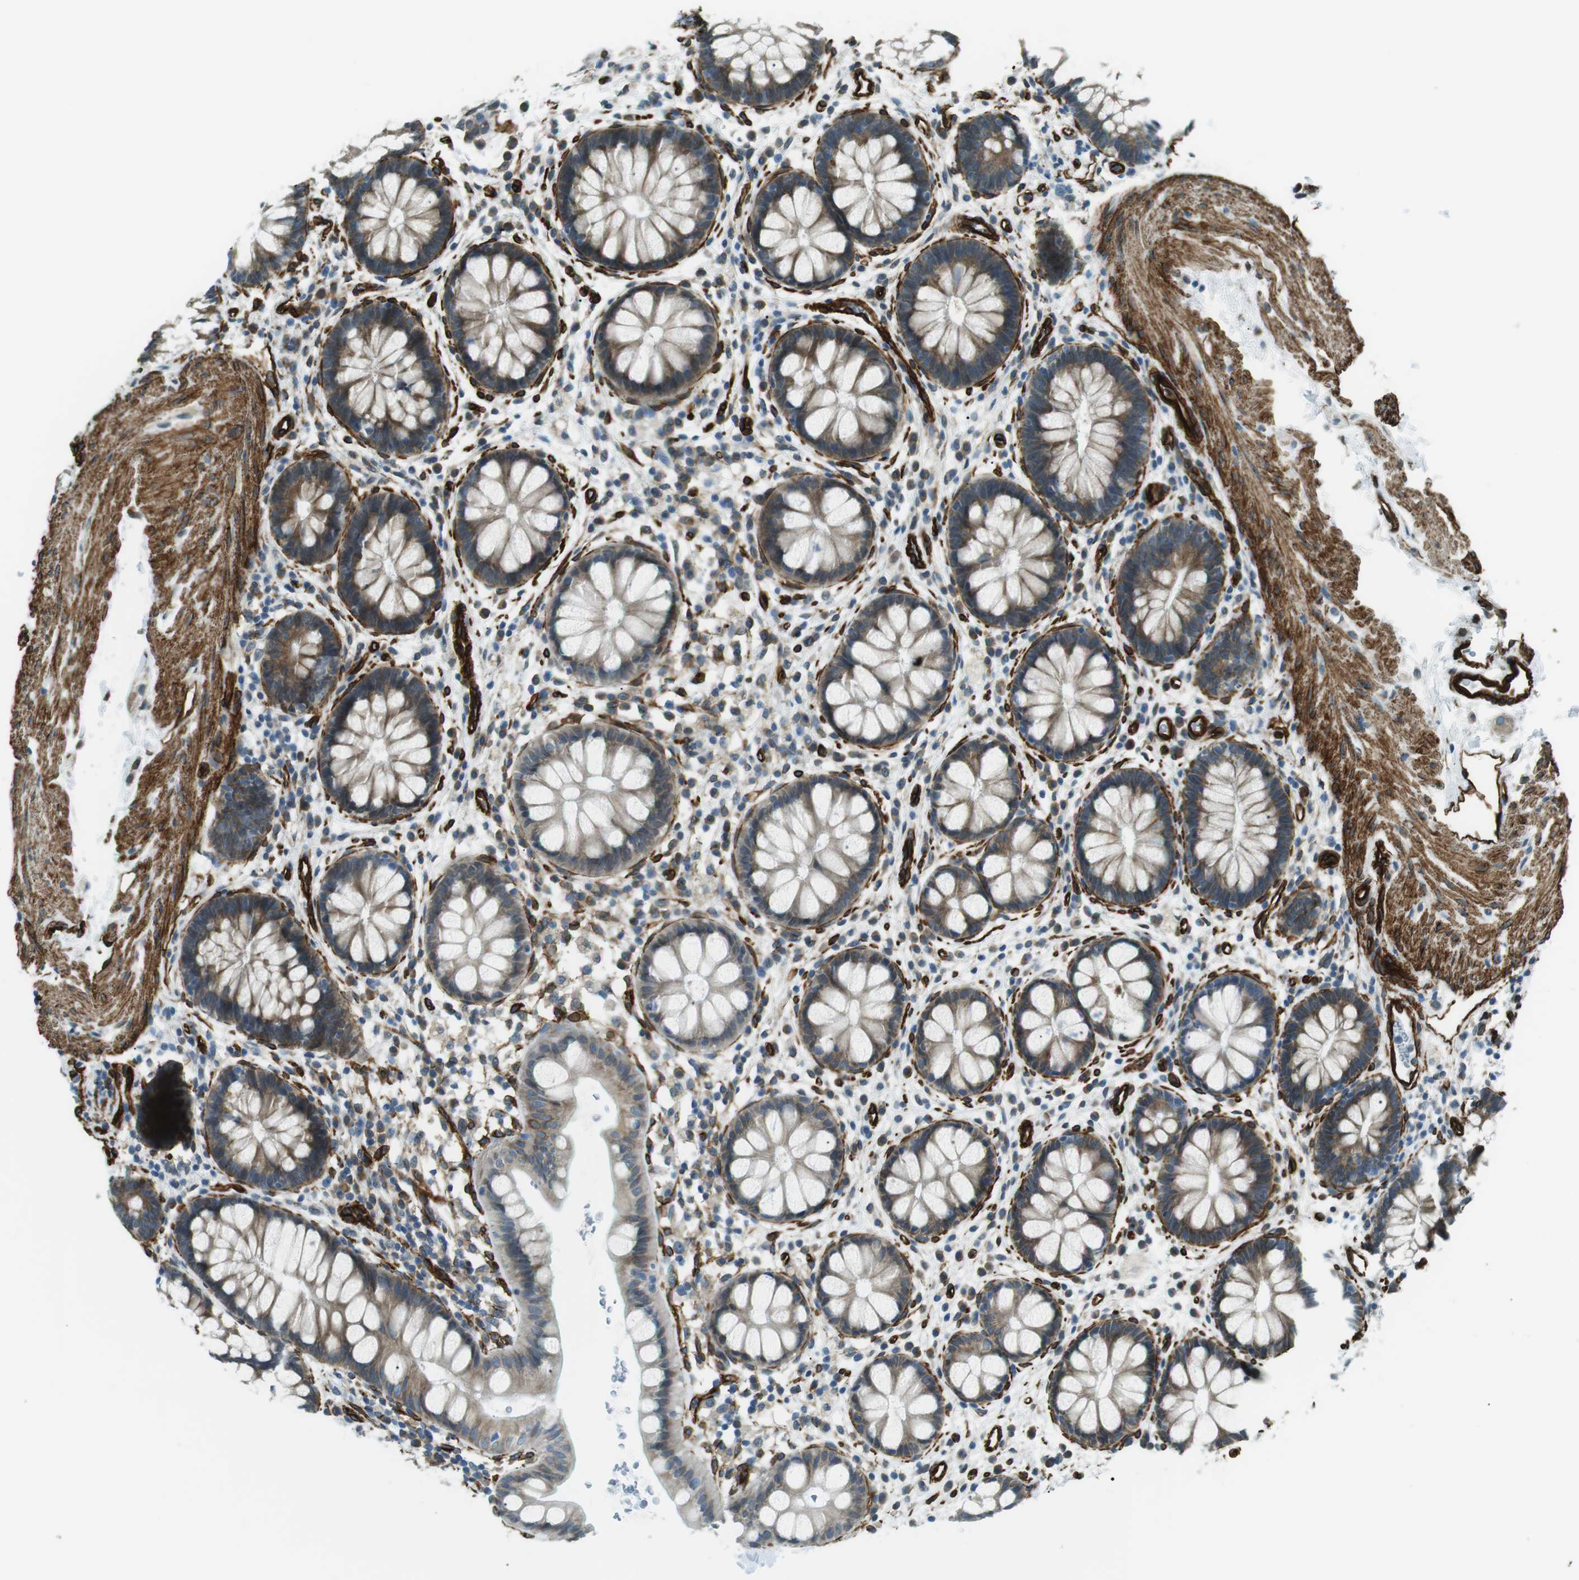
{"staining": {"intensity": "moderate", "quantity": "25%-75%", "location": "cytoplasmic/membranous"}, "tissue": "rectum", "cell_type": "Glandular cells", "image_type": "normal", "snomed": [{"axis": "morphology", "description": "Normal tissue, NOS"}, {"axis": "topography", "description": "Rectum"}], "caption": "Glandular cells show medium levels of moderate cytoplasmic/membranous staining in approximately 25%-75% of cells in normal rectum.", "gene": "ODR4", "patient": {"sex": "female", "age": 24}}